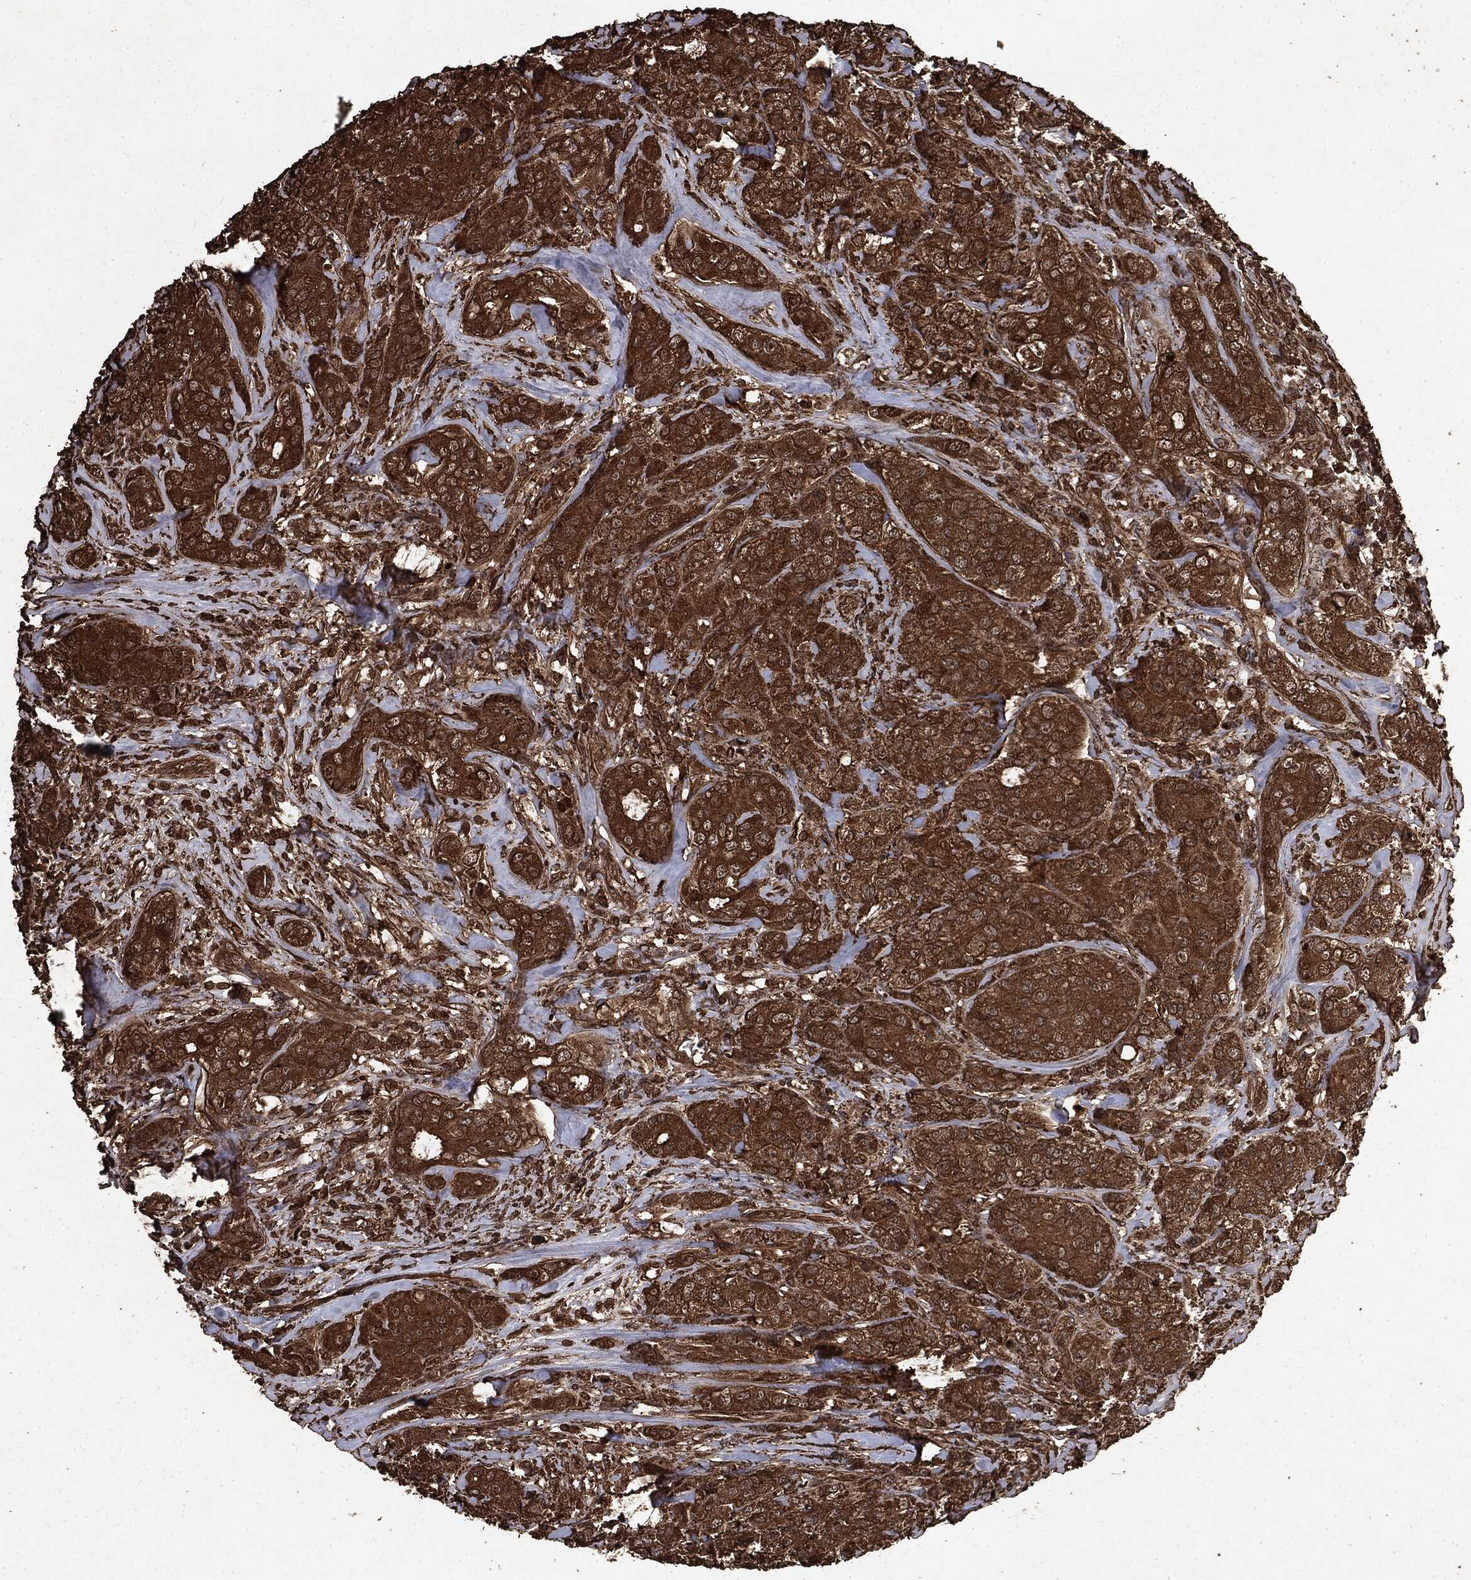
{"staining": {"intensity": "strong", "quantity": ">75%", "location": "cytoplasmic/membranous"}, "tissue": "breast cancer", "cell_type": "Tumor cells", "image_type": "cancer", "snomed": [{"axis": "morphology", "description": "Normal tissue, NOS"}, {"axis": "morphology", "description": "Duct carcinoma"}, {"axis": "topography", "description": "Breast"}], "caption": "A brown stain shows strong cytoplasmic/membranous positivity of a protein in human breast infiltrating ductal carcinoma tumor cells.", "gene": "ARAF", "patient": {"sex": "female", "age": 43}}